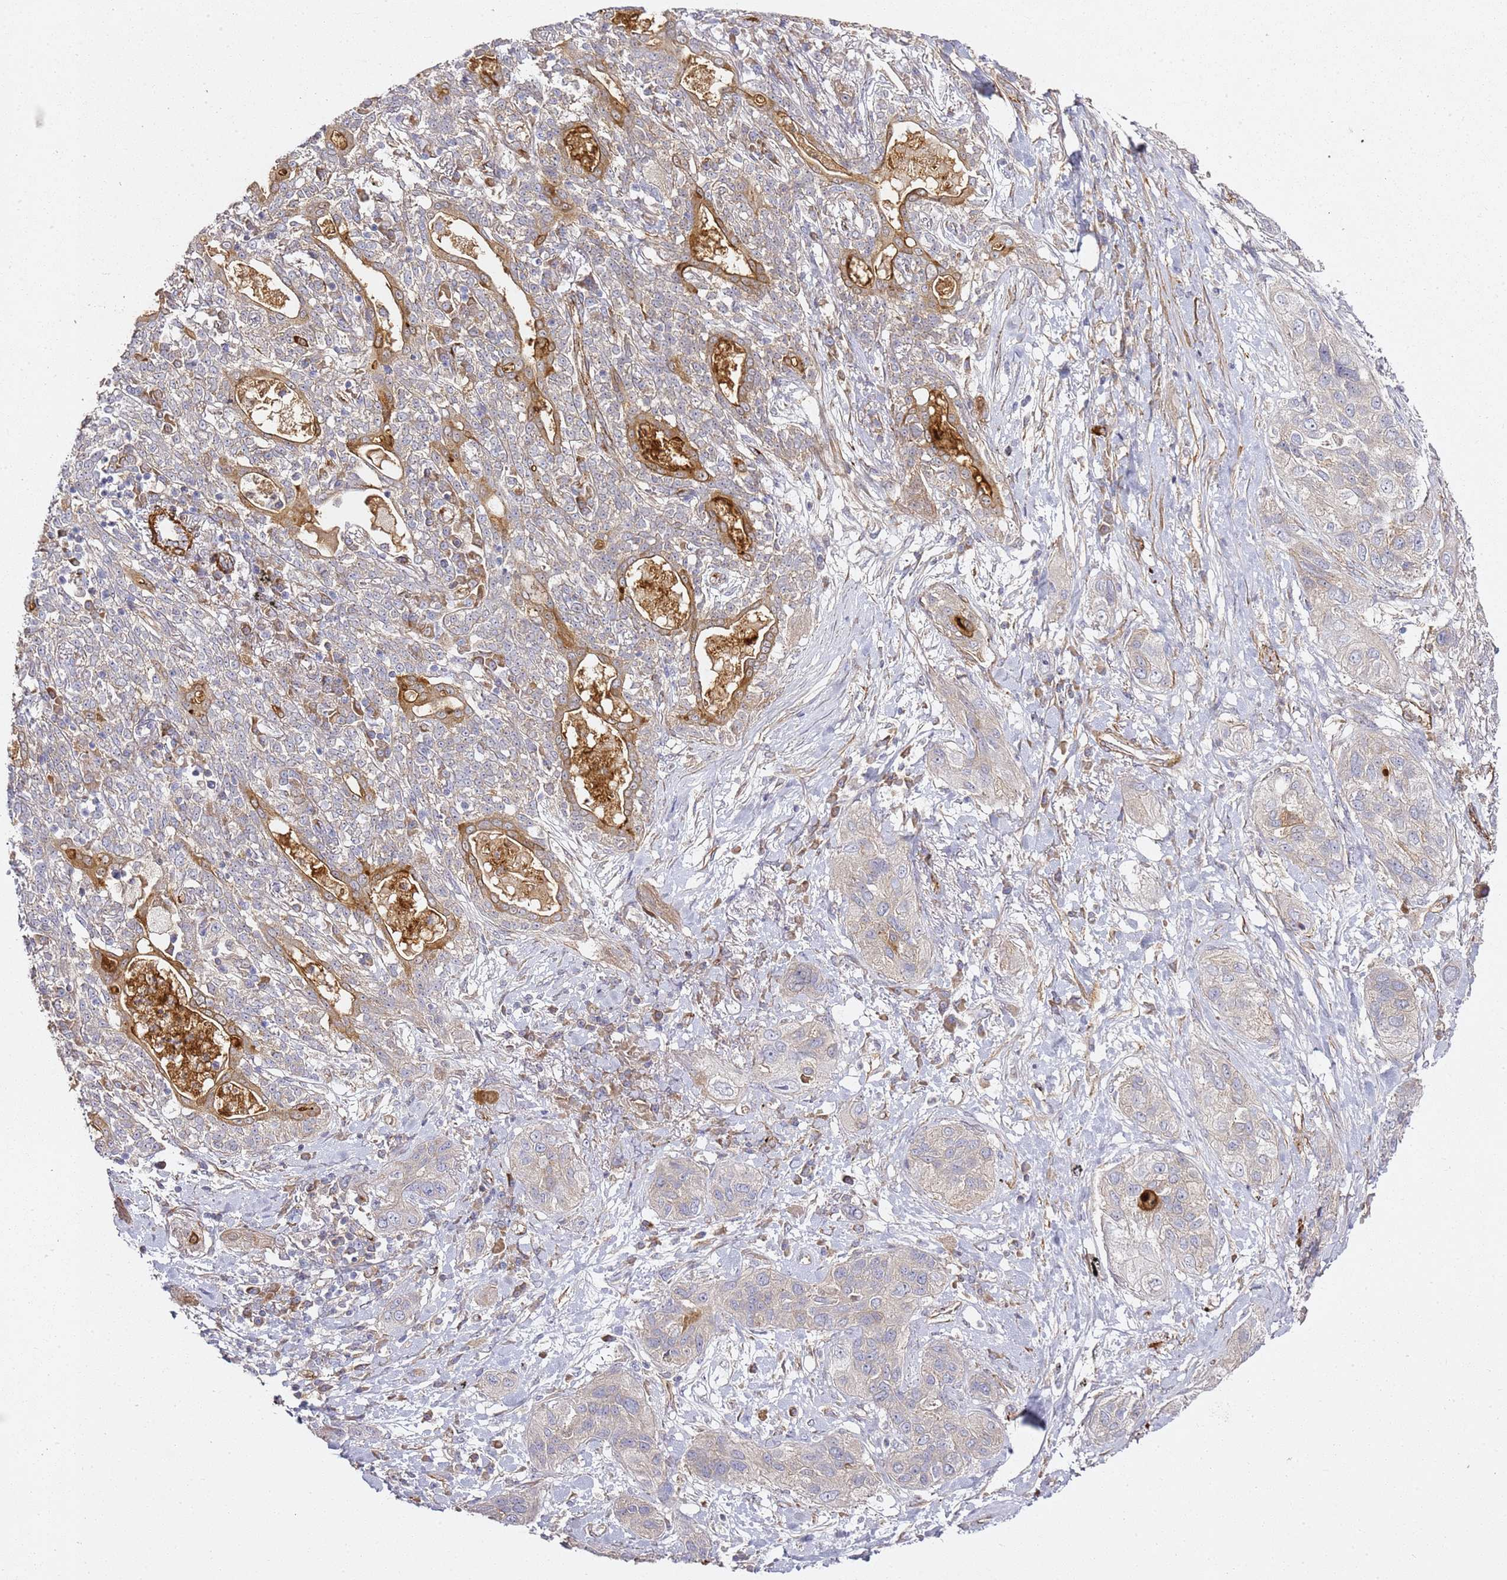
{"staining": {"intensity": "moderate", "quantity": "<25%", "location": "cytoplasmic/membranous"}, "tissue": "lung cancer", "cell_type": "Tumor cells", "image_type": "cancer", "snomed": [{"axis": "morphology", "description": "Squamous cell carcinoma, NOS"}, {"axis": "topography", "description": "Lung"}], "caption": "A photomicrograph of lung cancer (squamous cell carcinoma) stained for a protein demonstrates moderate cytoplasmic/membranous brown staining in tumor cells.", "gene": "EPS8L1", "patient": {"sex": "female", "age": 70}}